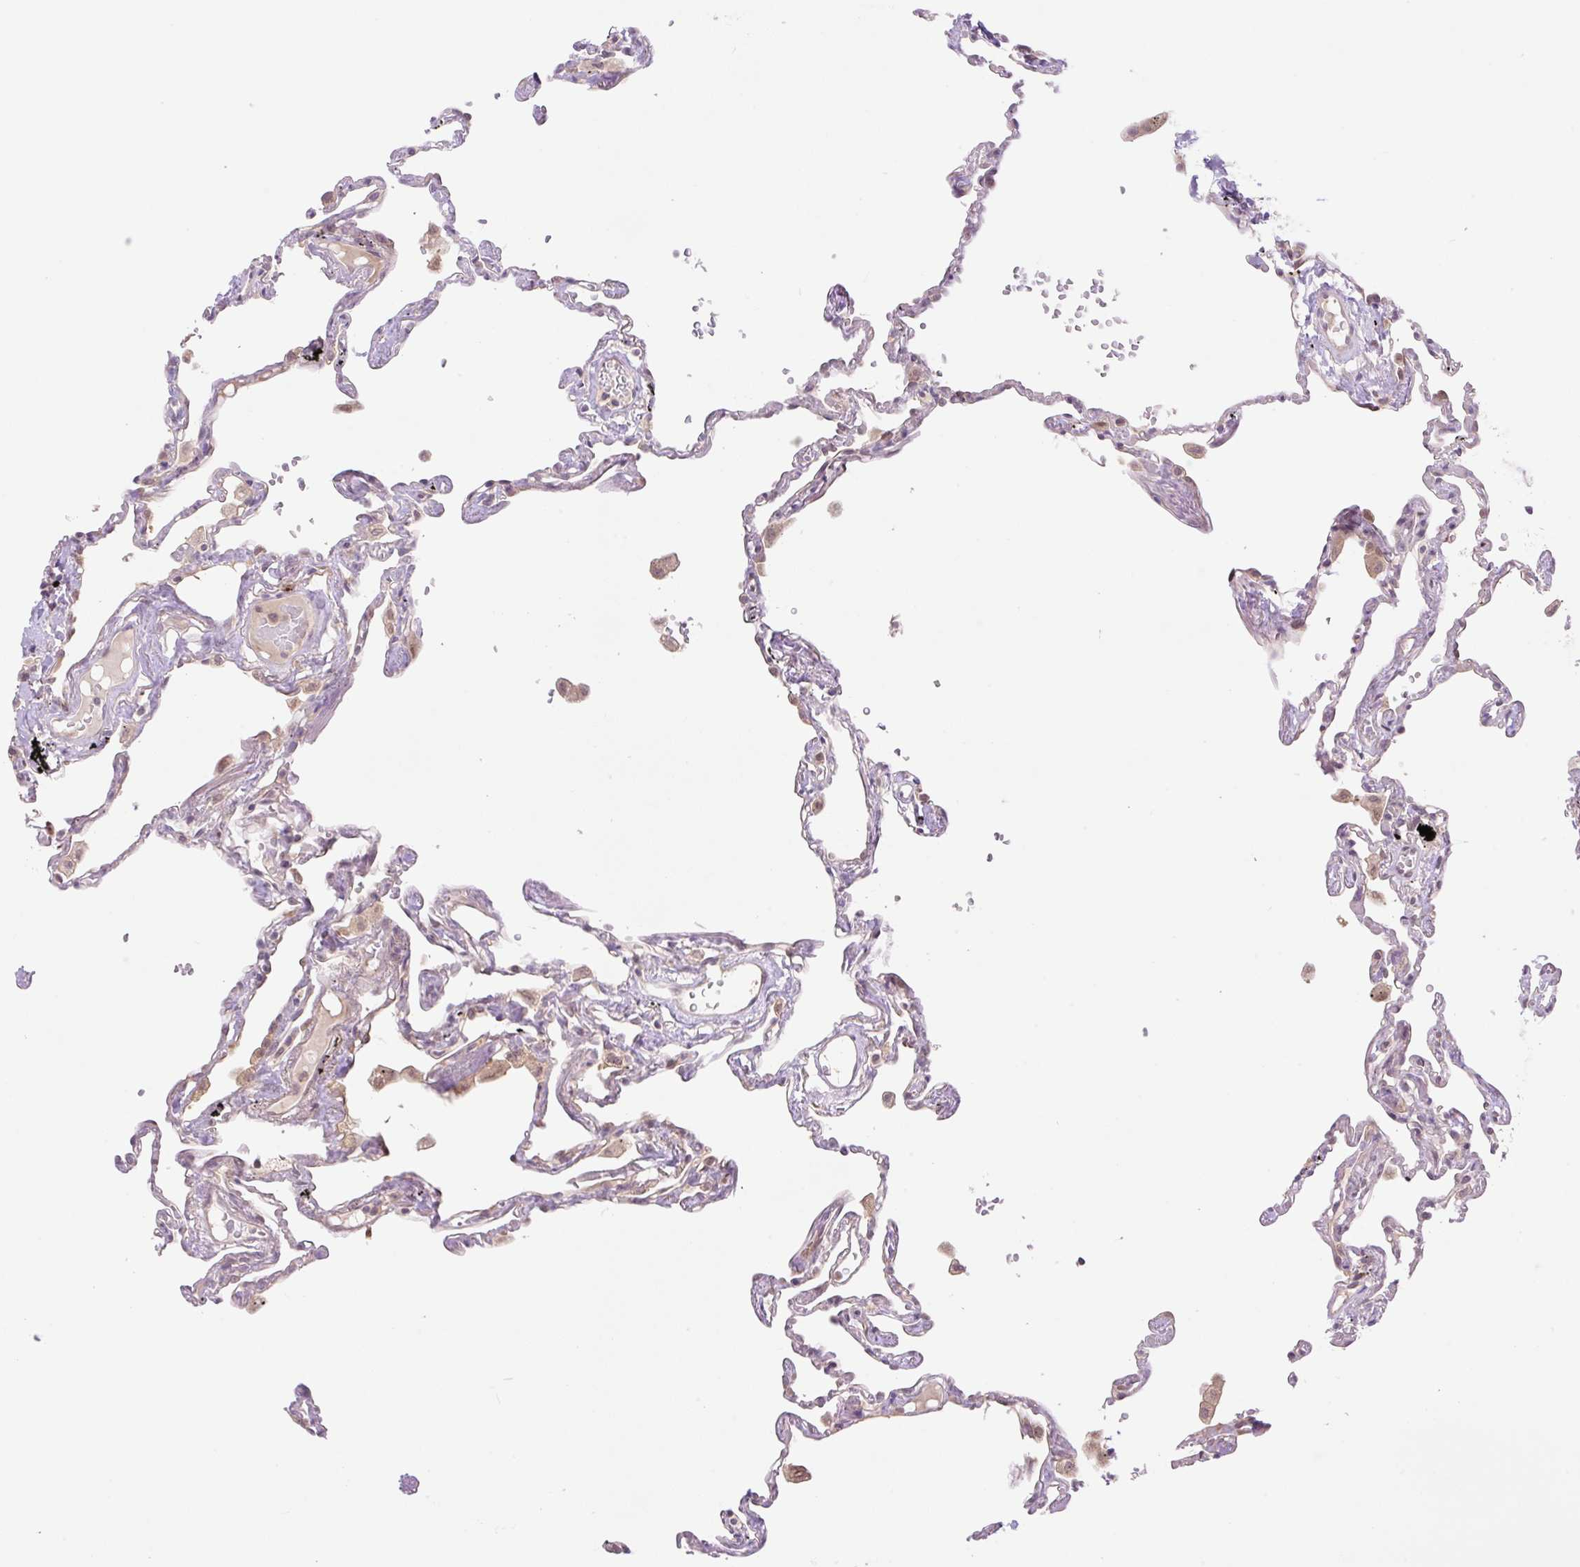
{"staining": {"intensity": "moderate", "quantity": "<25%", "location": "cytoplasmic/membranous,nuclear"}, "tissue": "lung", "cell_type": "Alveolar cells", "image_type": "normal", "snomed": [{"axis": "morphology", "description": "Normal tissue, NOS"}, {"axis": "topography", "description": "Lung"}], "caption": "IHC photomicrograph of benign lung: lung stained using immunohistochemistry exhibits low levels of moderate protein expression localized specifically in the cytoplasmic/membranous,nuclear of alveolar cells, appearing as a cytoplasmic/membranous,nuclear brown color.", "gene": "VPS25", "patient": {"sex": "female", "age": 67}}